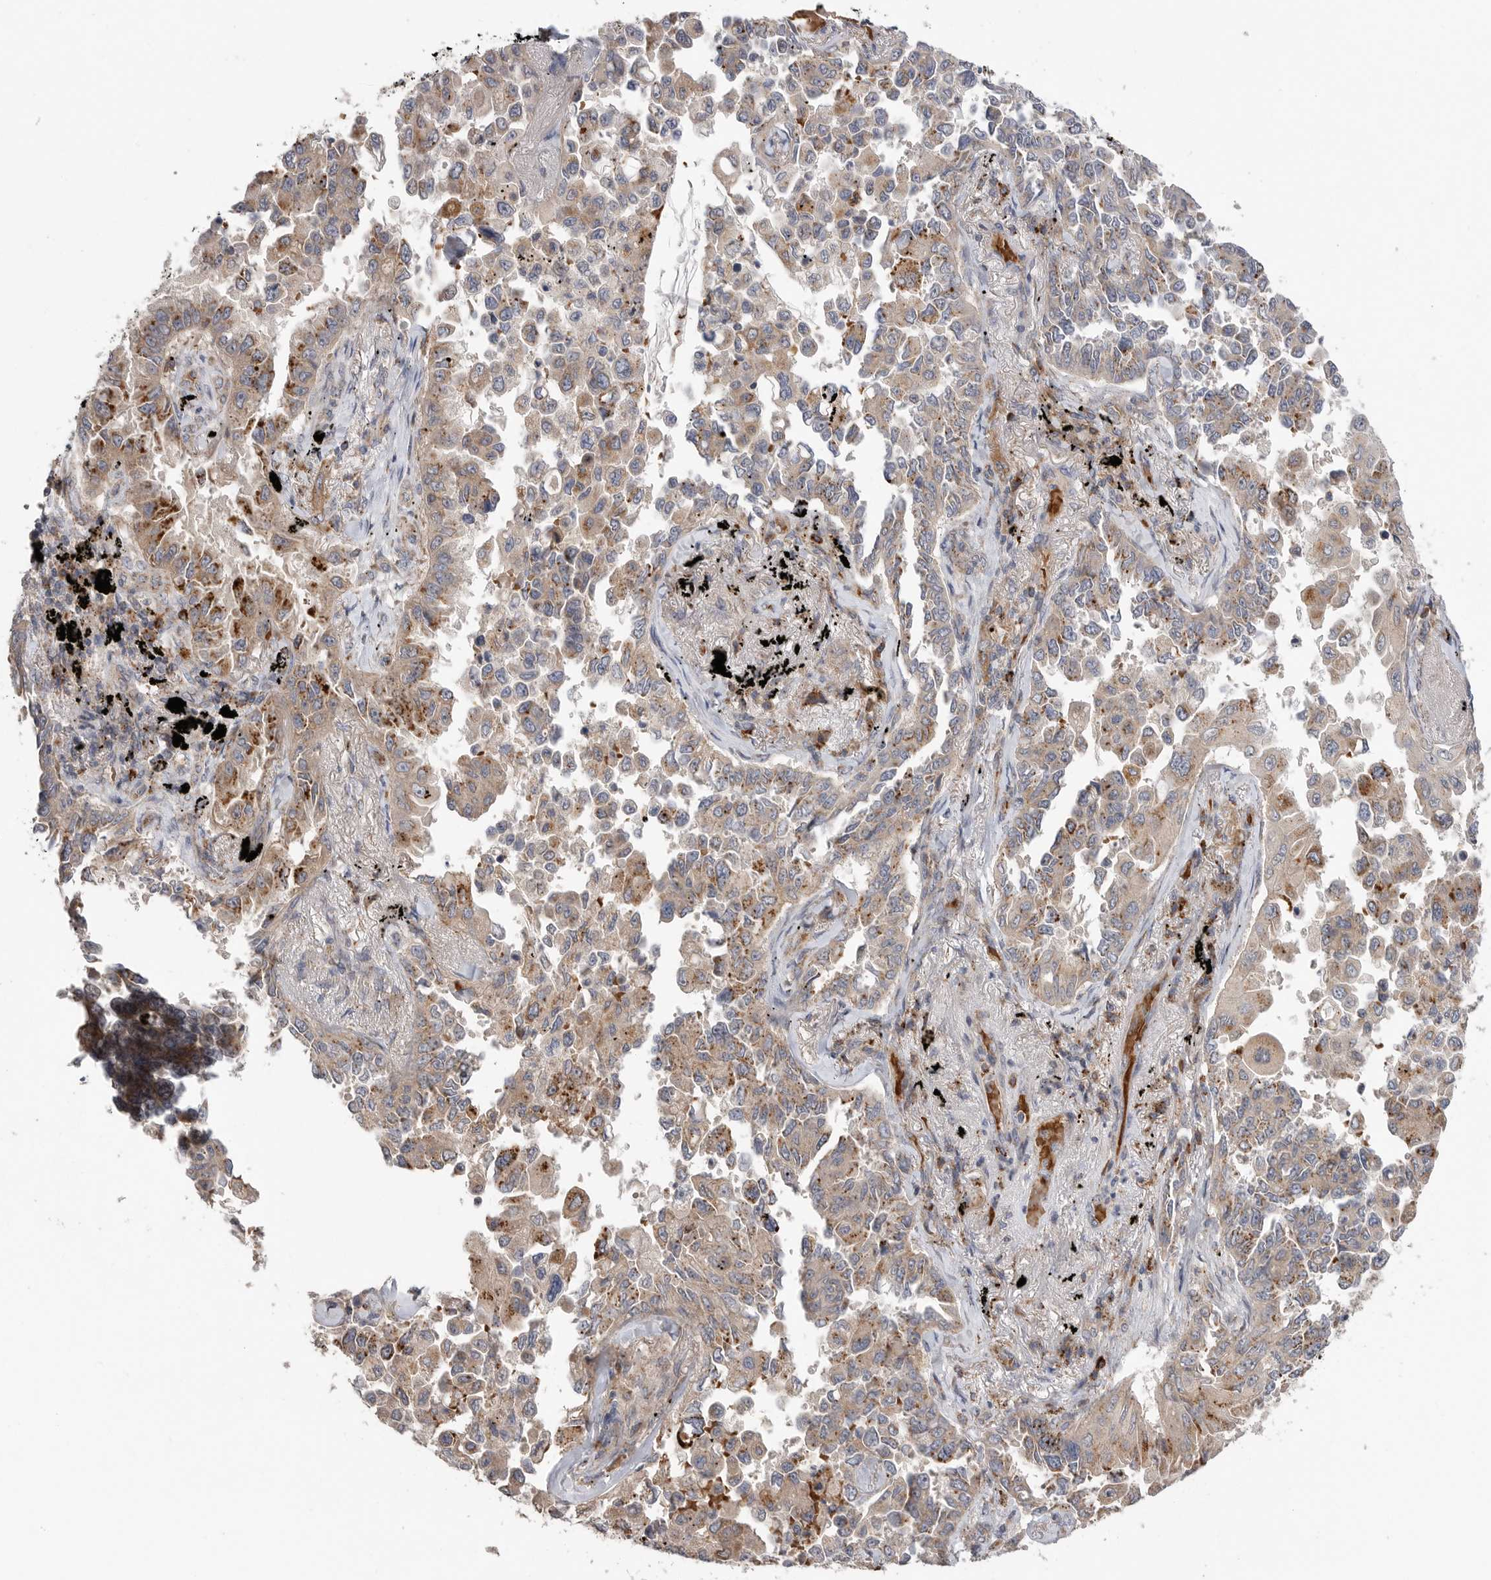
{"staining": {"intensity": "moderate", "quantity": "25%-75%", "location": "cytoplasmic/membranous"}, "tissue": "lung cancer", "cell_type": "Tumor cells", "image_type": "cancer", "snomed": [{"axis": "morphology", "description": "Adenocarcinoma, NOS"}, {"axis": "topography", "description": "Lung"}], "caption": "Immunohistochemistry (IHC) photomicrograph of lung cancer stained for a protein (brown), which reveals medium levels of moderate cytoplasmic/membranous expression in approximately 25%-75% of tumor cells.", "gene": "GALNS", "patient": {"sex": "female", "age": 67}}